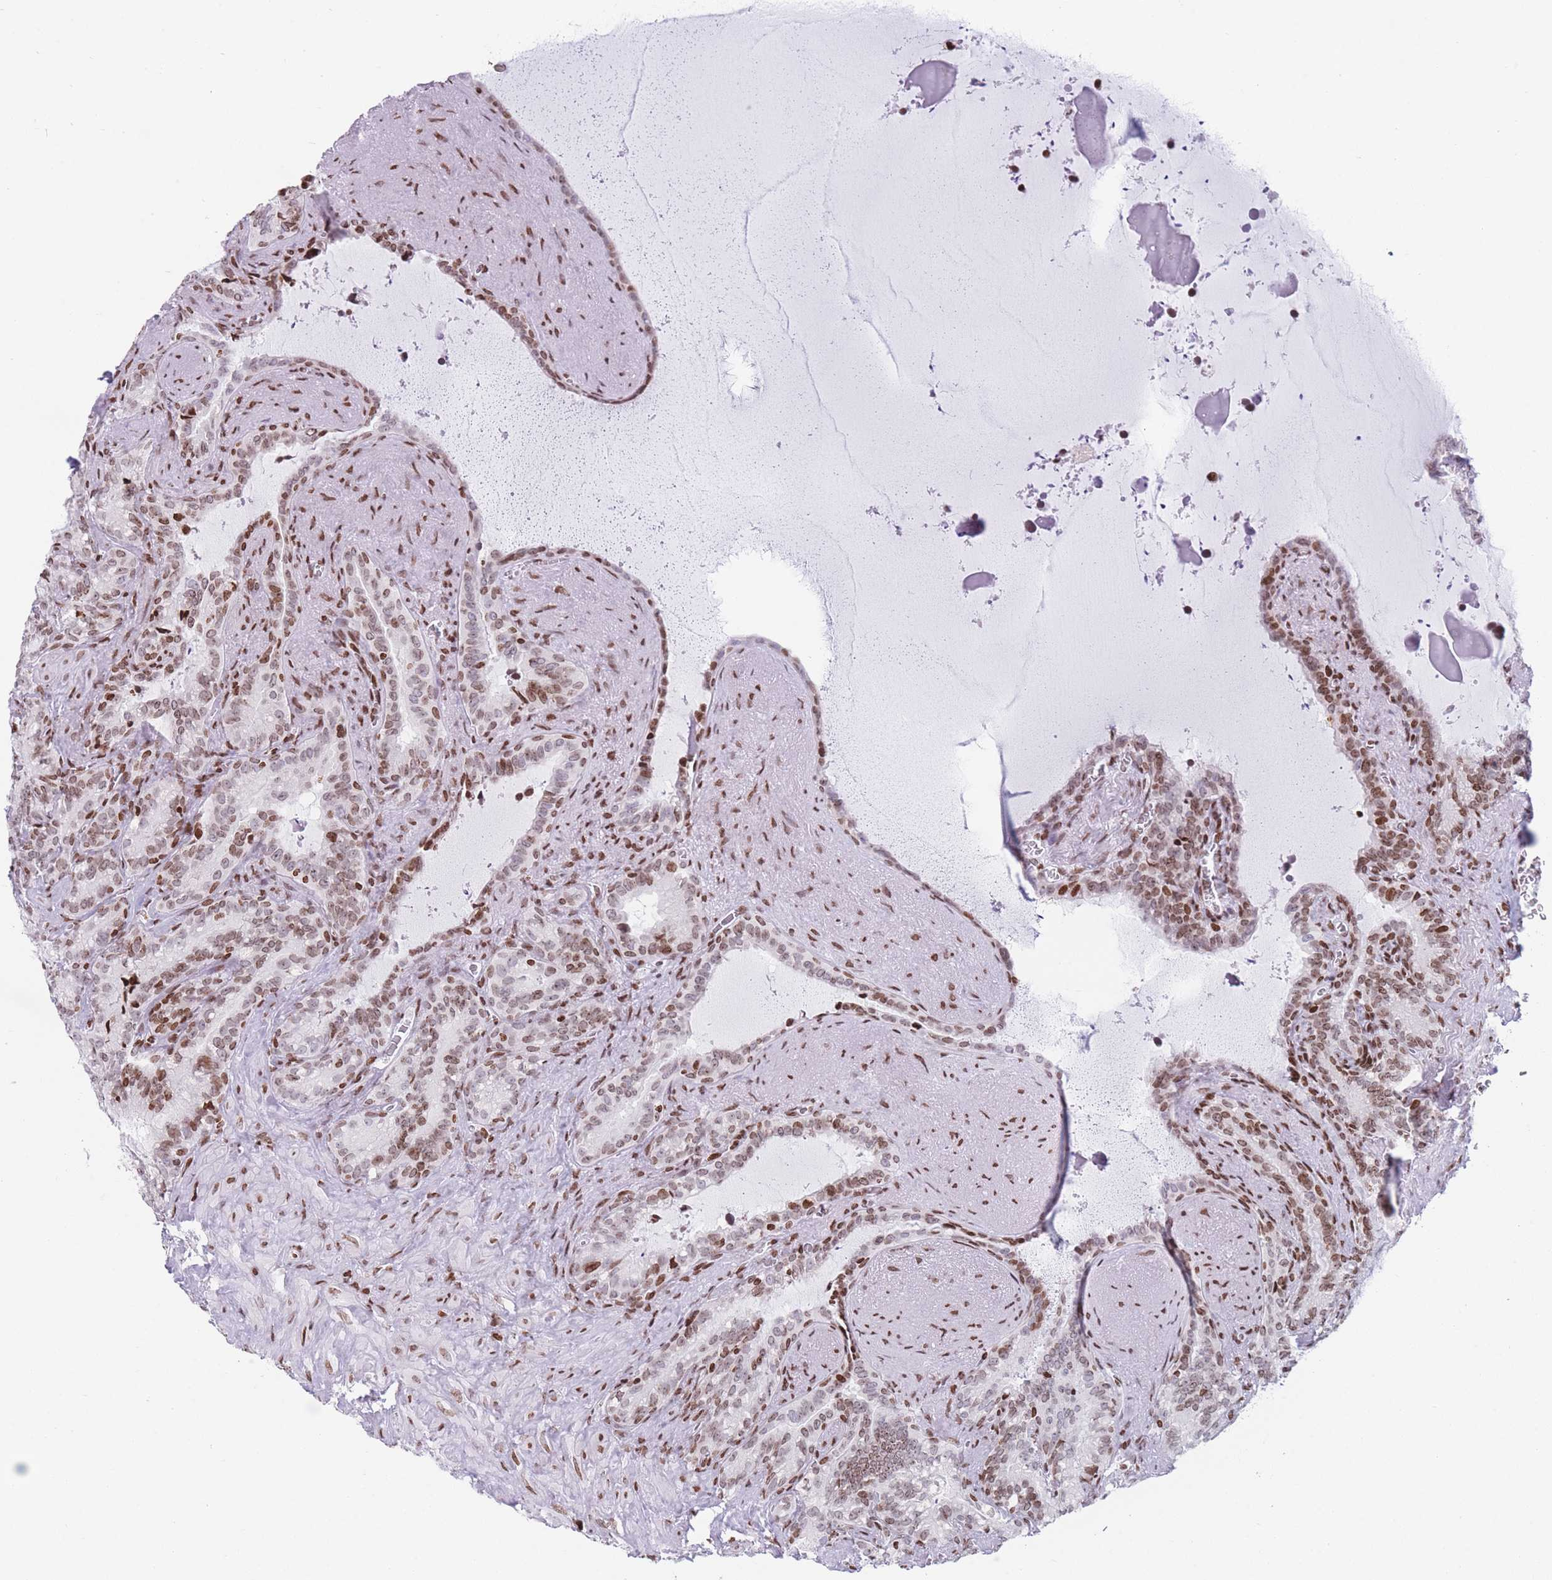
{"staining": {"intensity": "moderate", "quantity": ">75%", "location": "nuclear"}, "tissue": "seminal vesicle", "cell_type": "Glandular cells", "image_type": "normal", "snomed": [{"axis": "morphology", "description": "Normal tissue, NOS"}, {"axis": "topography", "description": "Prostate"}, {"axis": "topography", "description": "Seminal veicle"}], "caption": "An immunohistochemistry photomicrograph of unremarkable tissue is shown. Protein staining in brown shows moderate nuclear positivity in seminal vesicle within glandular cells. (DAB IHC with brightfield microscopy, high magnification).", "gene": "AK9", "patient": {"sex": "male", "age": 58}}